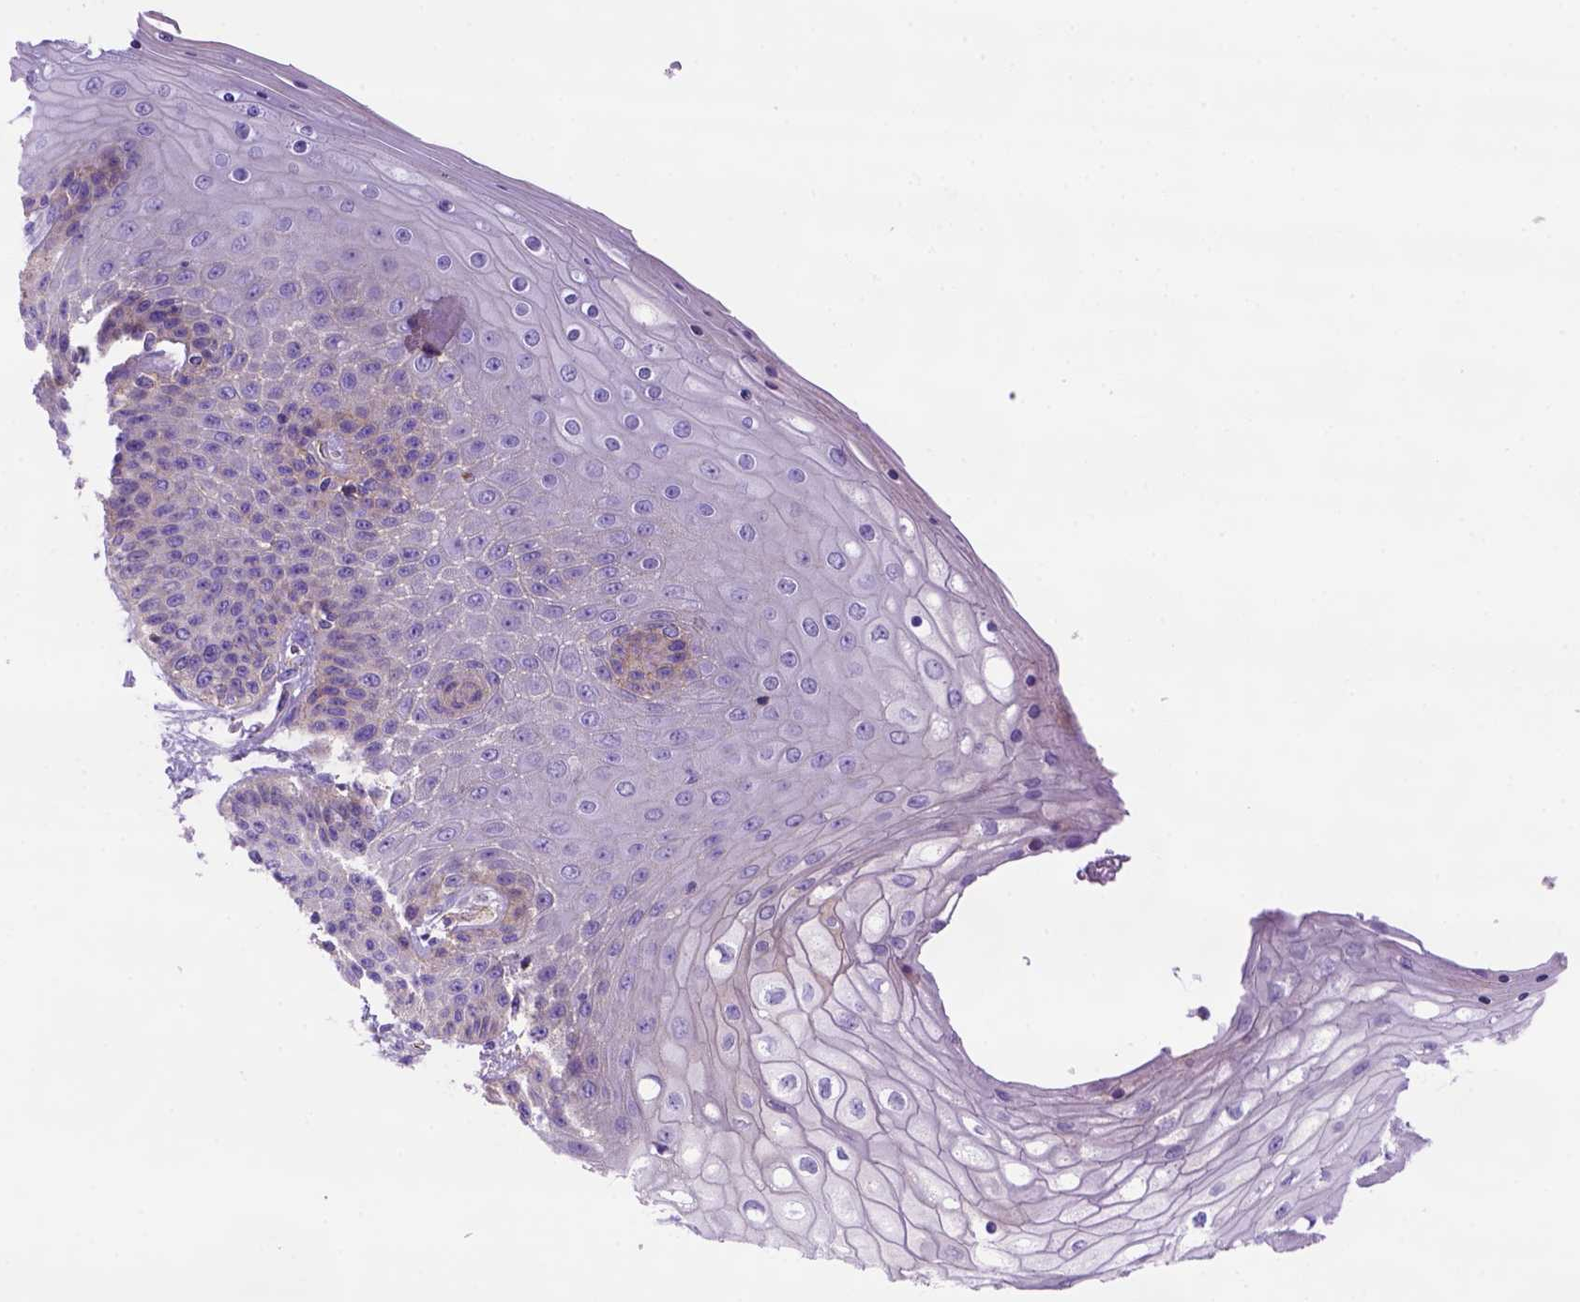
{"staining": {"intensity": "moderate", "quantity": "<25%", "location": "cytoplasmic/membranous"}, "tissue": "skin", "cell_type": "Epidermal cells", "image_type": "normal", "snomed": [{"axis": "morphology", "description": "Normal tissue, NOS"}, {"axis": "topography", "description": "Anal"}], "caption": "Immunohistochemical staining of unremarkable skin displays <25% levels of moderate cytoplasmic/membranous protein positivity in about <25% of epidermal cells.", "gene": "PEX12", "patient": {"sex": "female", "age": 46}}